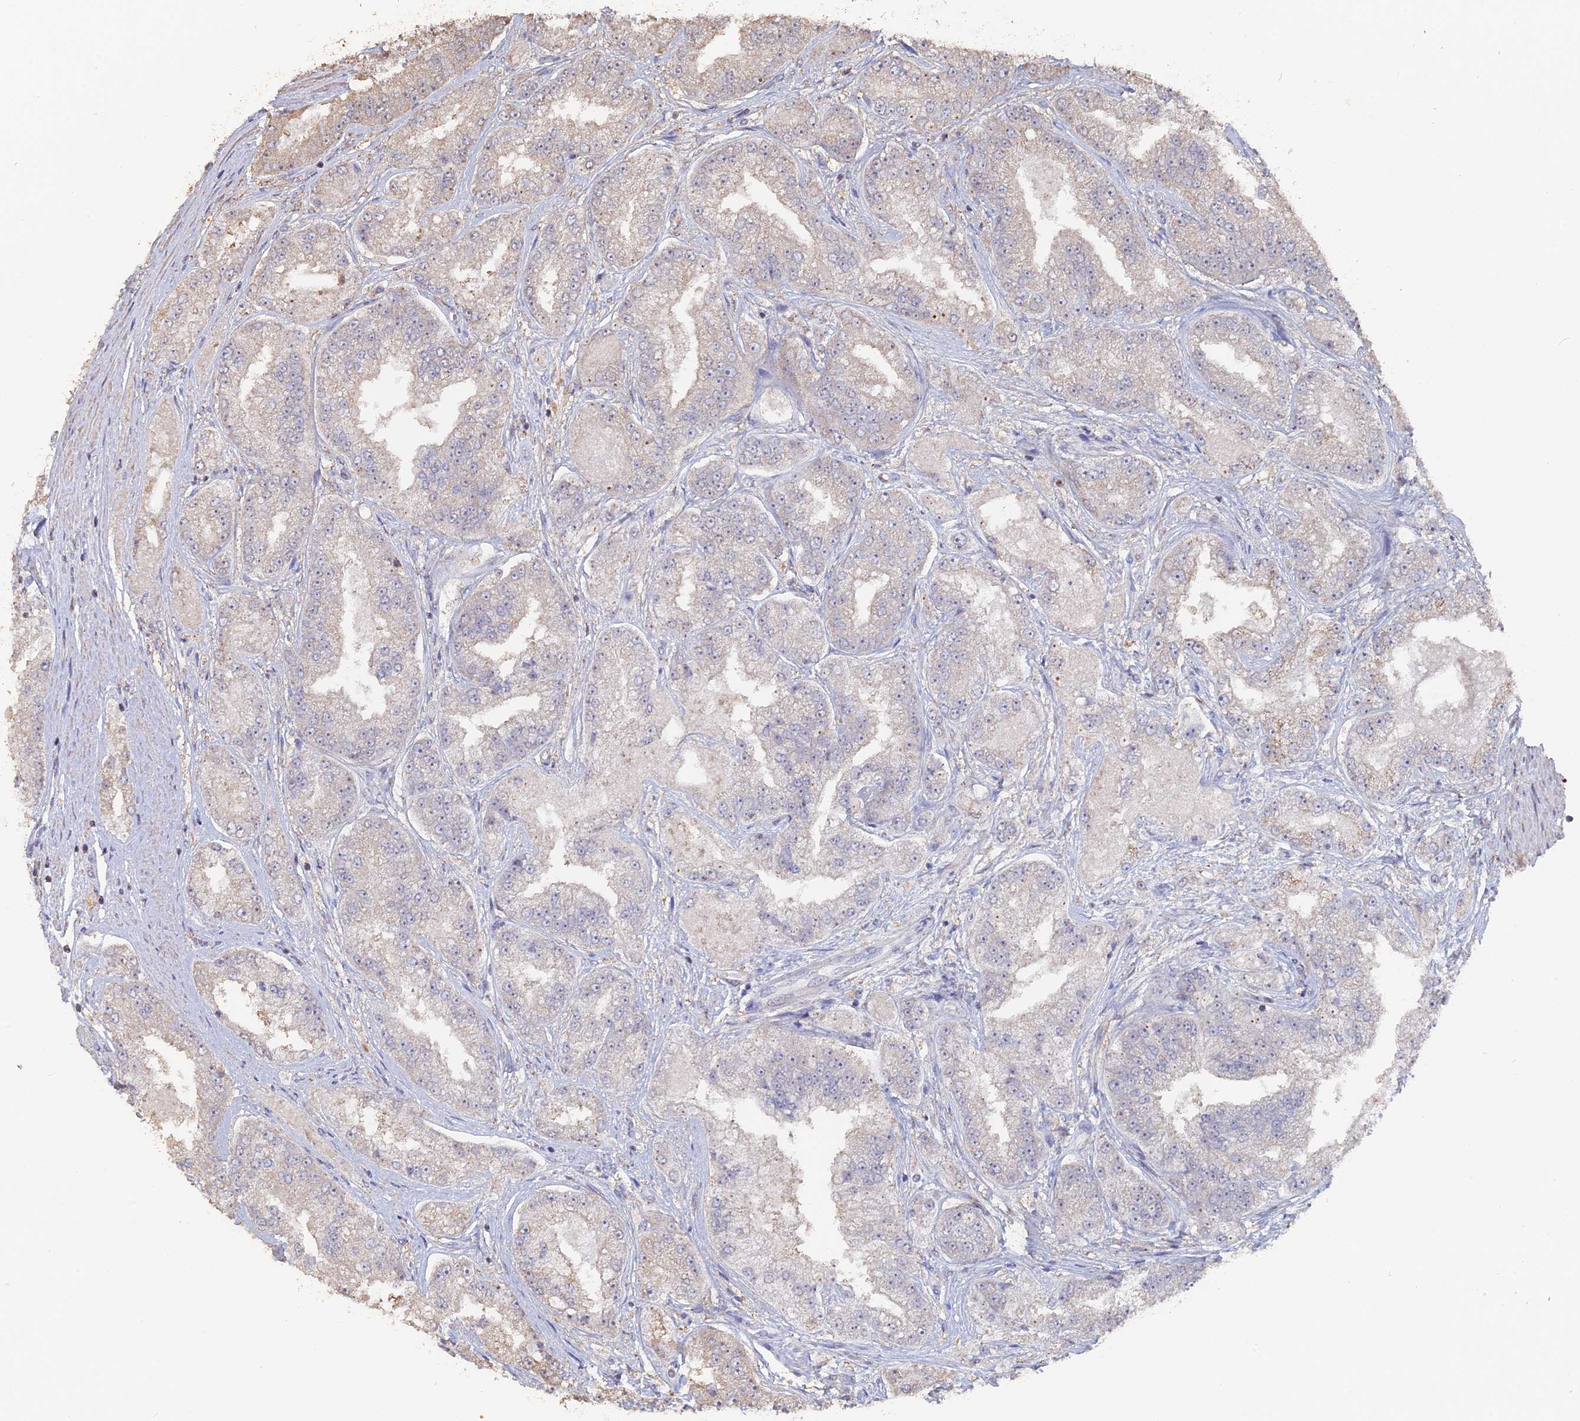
{"staining": {"intensity": "negative", "quantity": "none", "location": "none"}, "tissue": "prostate cancer", "cell_type": "Tumor cells", "image_type": "cancer", "snomed": [{"axis": "morphology", "description": "Adenocarcinoma, High grade"}, {"axis": "topography", "description": "Prostate"}], "caption": "A high-resolution photomicrograph shows immunohistochemistry staining of adenocarcinoma (high-grade) (prostate), which demonstrates no significant expression in tumor cells.", "gene": "SEMG2", "patient": {"sex": "male", "age": 71}}